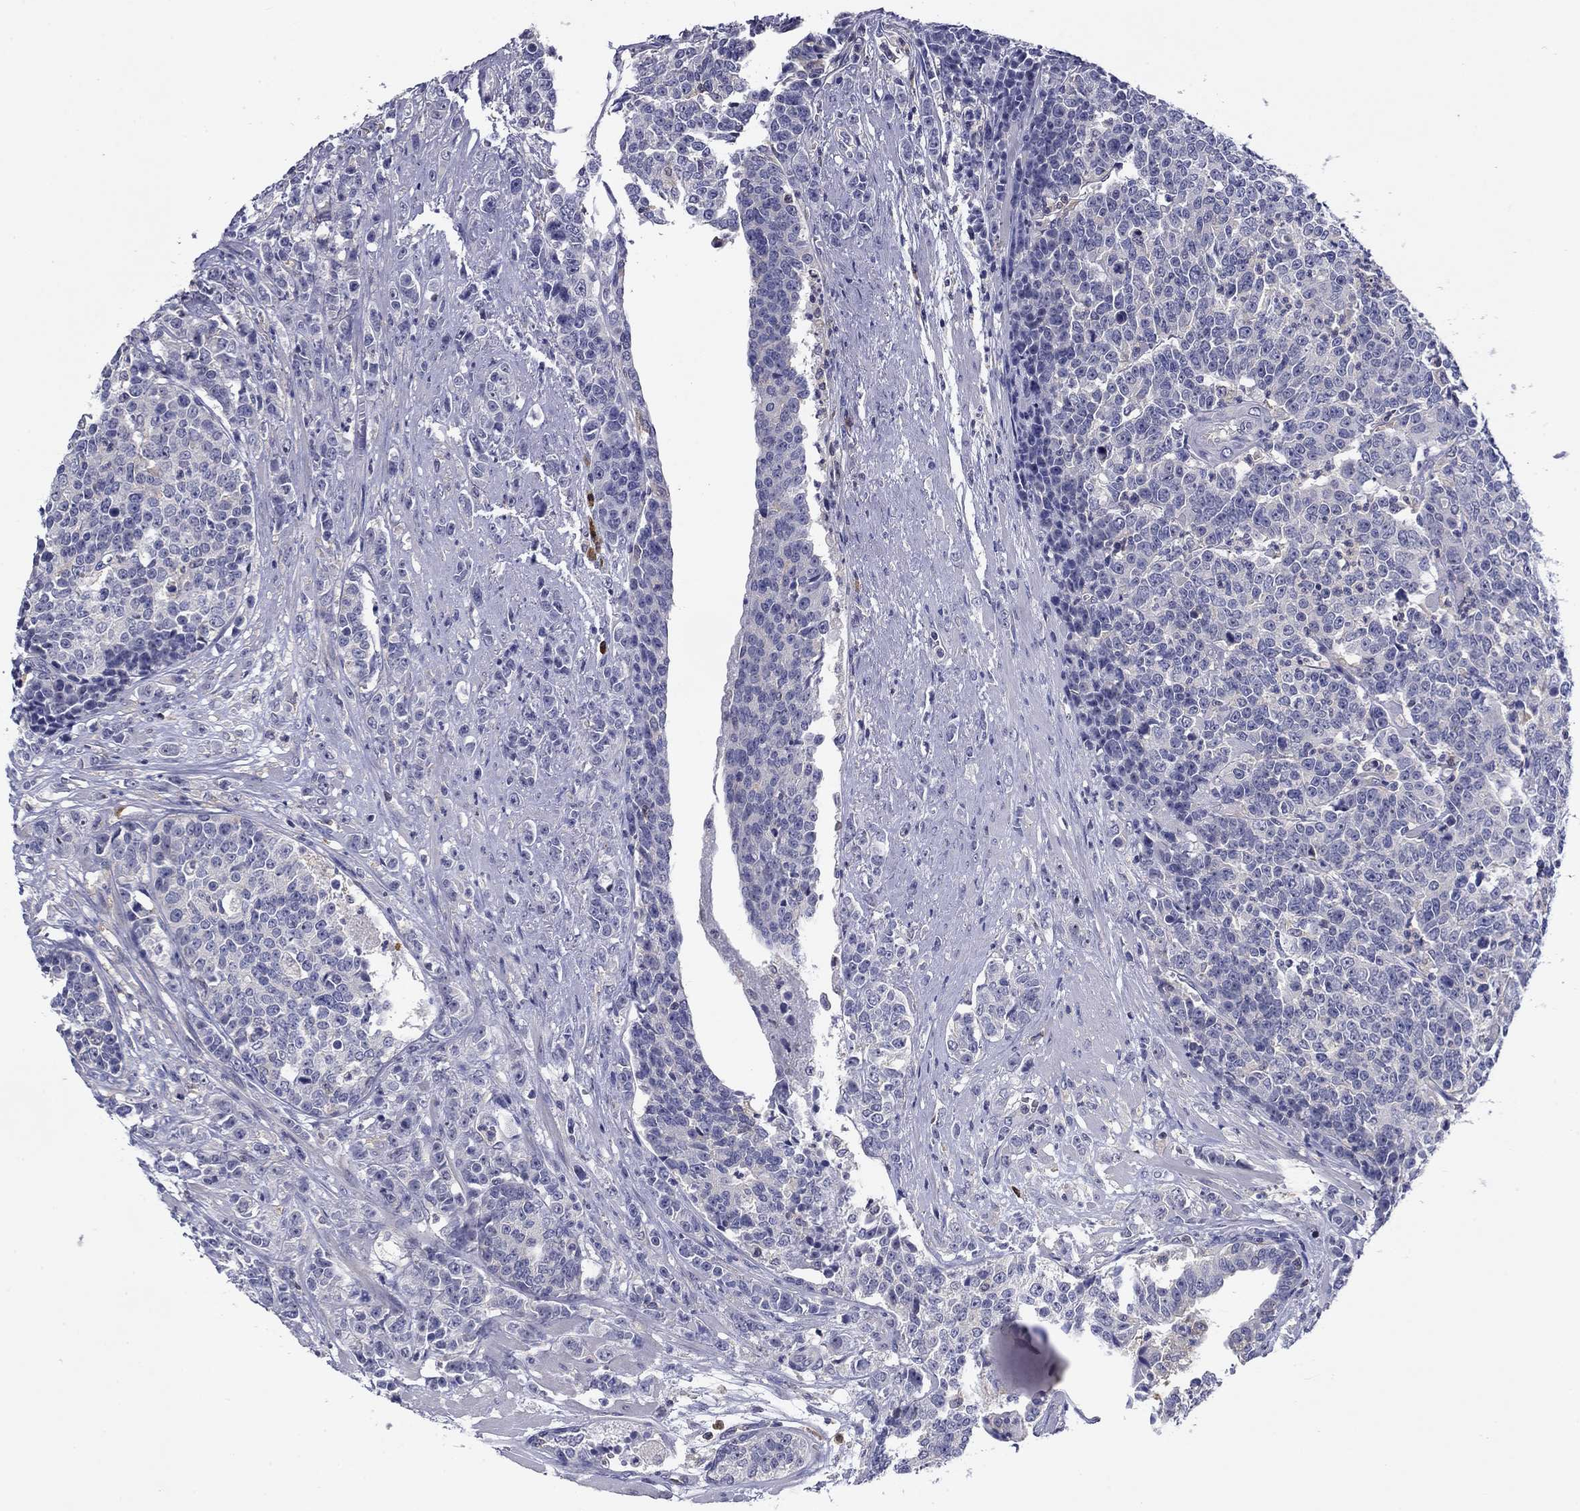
{"staining": {"intensity": "negative", "quantity": "none", "location": "none"}, "tissue": "prostate cancer", "cell_type": "Tumor cells", "image_type": "cancer", "snomed": [{"axis": "morphology", "description": "Adenocarcinoma, NOS"}, {"axis": "topography", "description": "Prostate"}], "caption": "The immunohistochemistry photomicrograph has no significant expression in tumor cells of prostate adenocarcinoma tissue.", "gene": "POU2F2", "patient": {"sex": "male", "age": 67}}